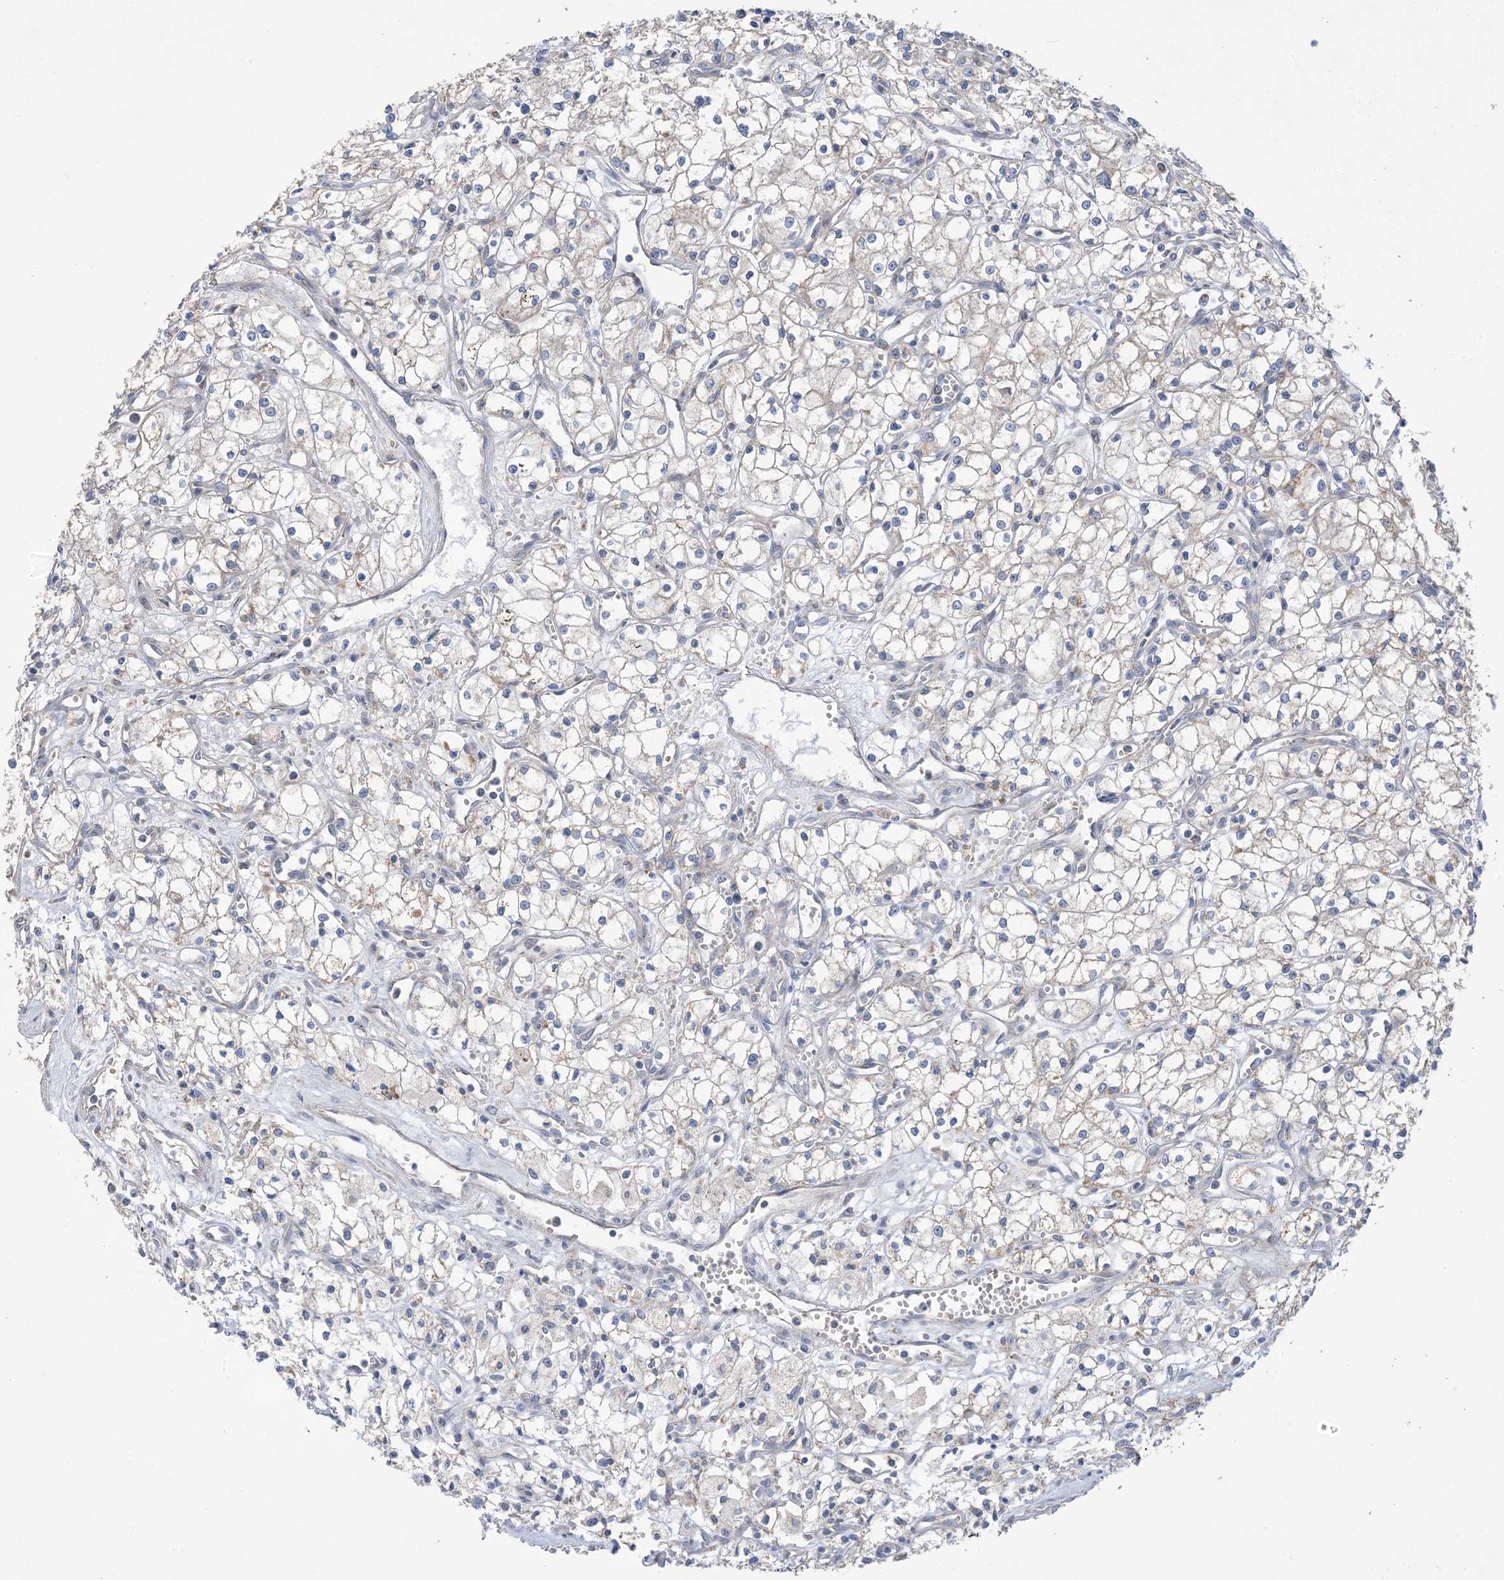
{"staining": {"intensity": "negative", "quantity": "none", "location": "none"}, "tissue": "renal cancer", "cell_type": "Tumor cells", "image_type": "cancer", "snomed": [{"axis": "morphology", "description": "Adenocarcinoma, NOS"}, {"axis": "topography", "description": "Kidney"}], "caption": "A high-resolution photomicrograph shows immunohistochemistry (IHC) staining of renal cancer, which demonstrates no significant expression in tumor cells.", "gene": "CLEC16A", "patient": {"sex": "male", "age": 59}}